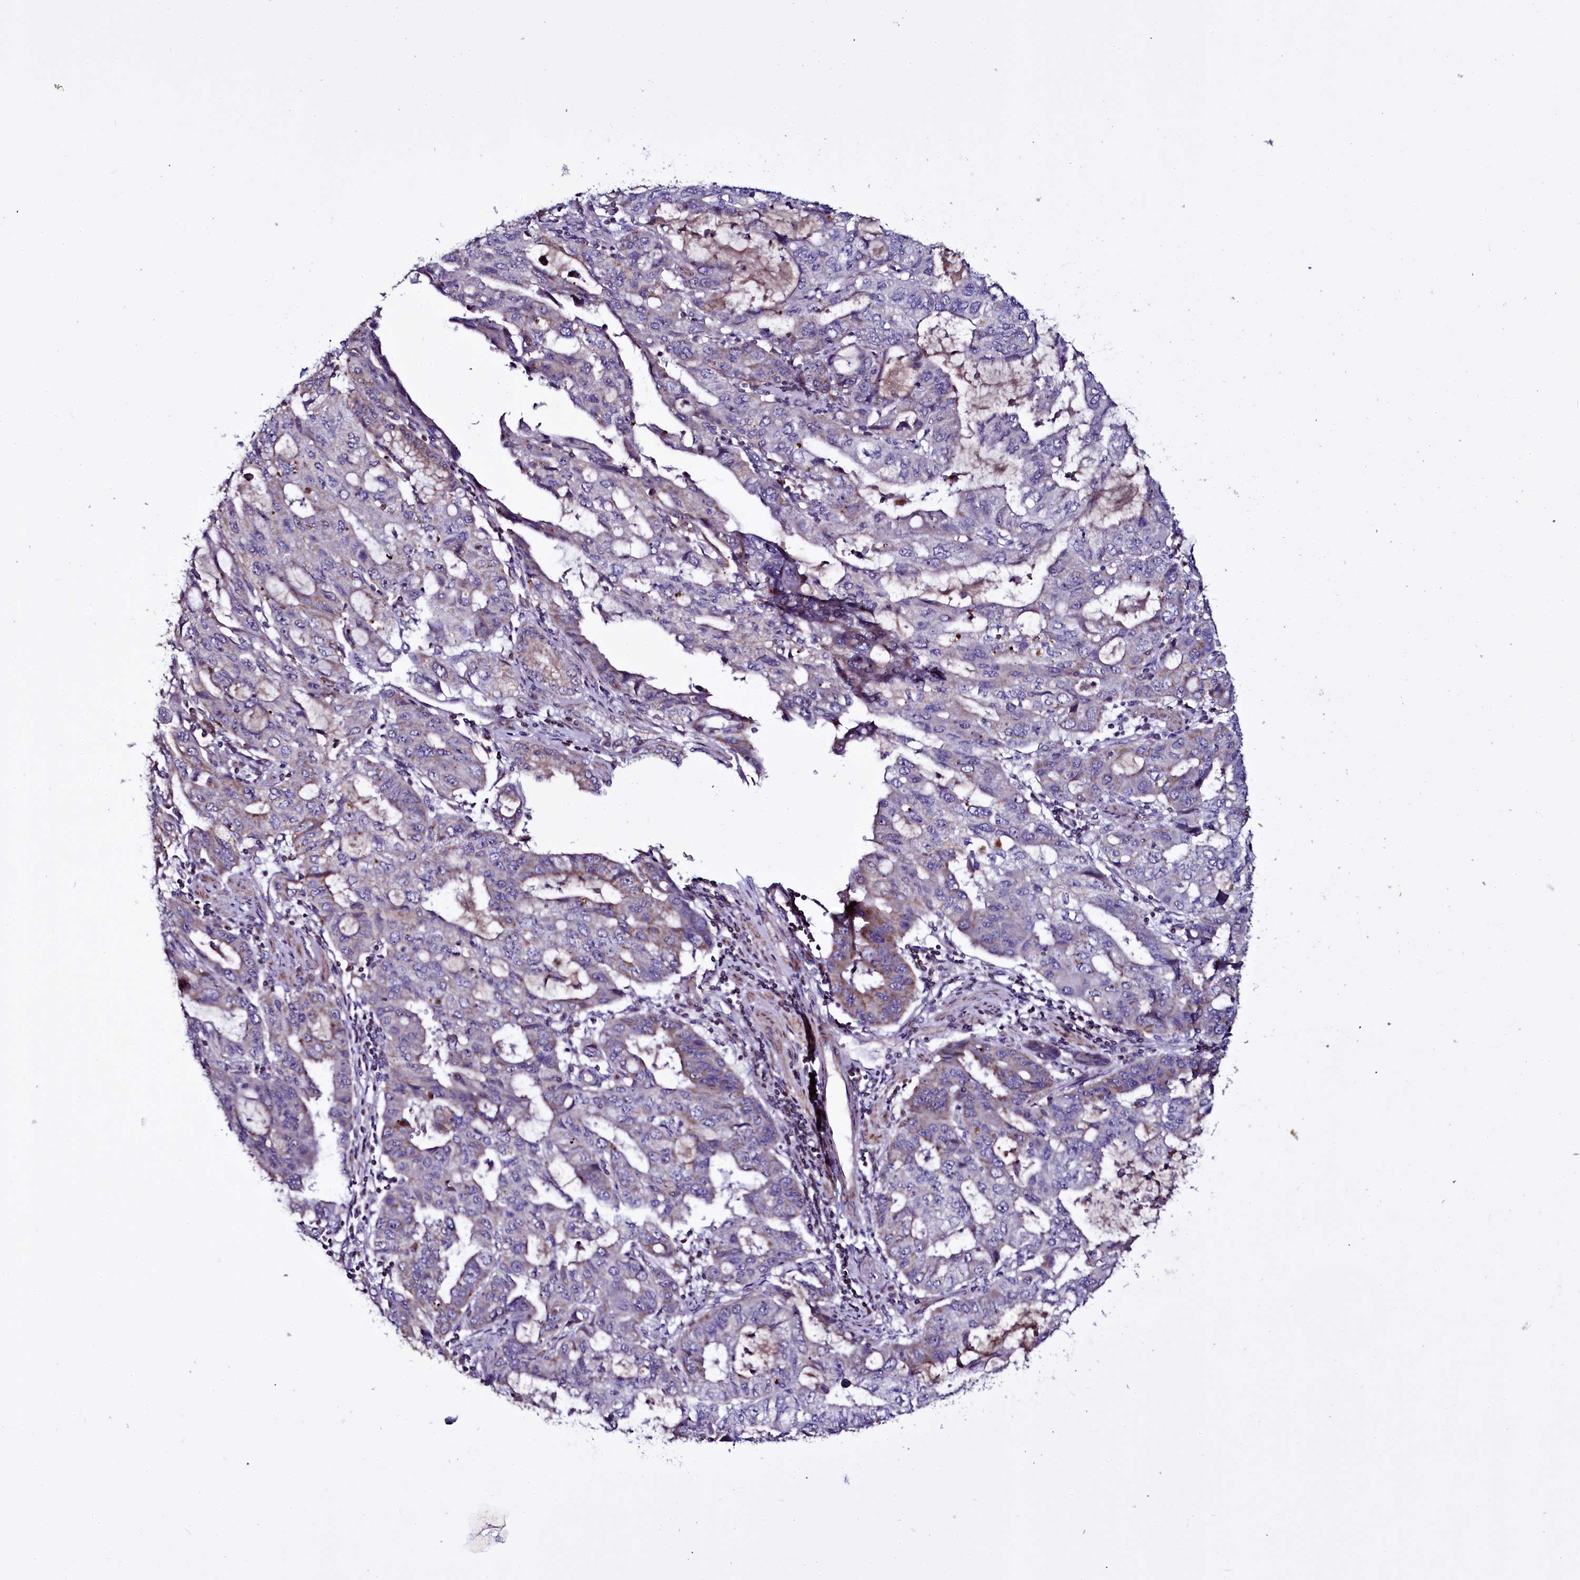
{"staining": {"intensity": "weak", "quantity": "<25%", "location": "cytoplasmic/membranous"}, "tissue": "stomach cancer", "cell_type": "Tumor cells", "image_type": "cancer", "snomed": [{"axis": "morphology", "description": "Adenocarcinoma, NOS"}, {"axis": "topography", "description": "Stomach, upper"}], "caption": "High power microscopy image of an IHC photomicrograph of stomach cancer (adenocarcinoma), revealing no significant expression in tumor cells.", "gene": "NAA80", "patient": {"sex": "female", "age": 52}}